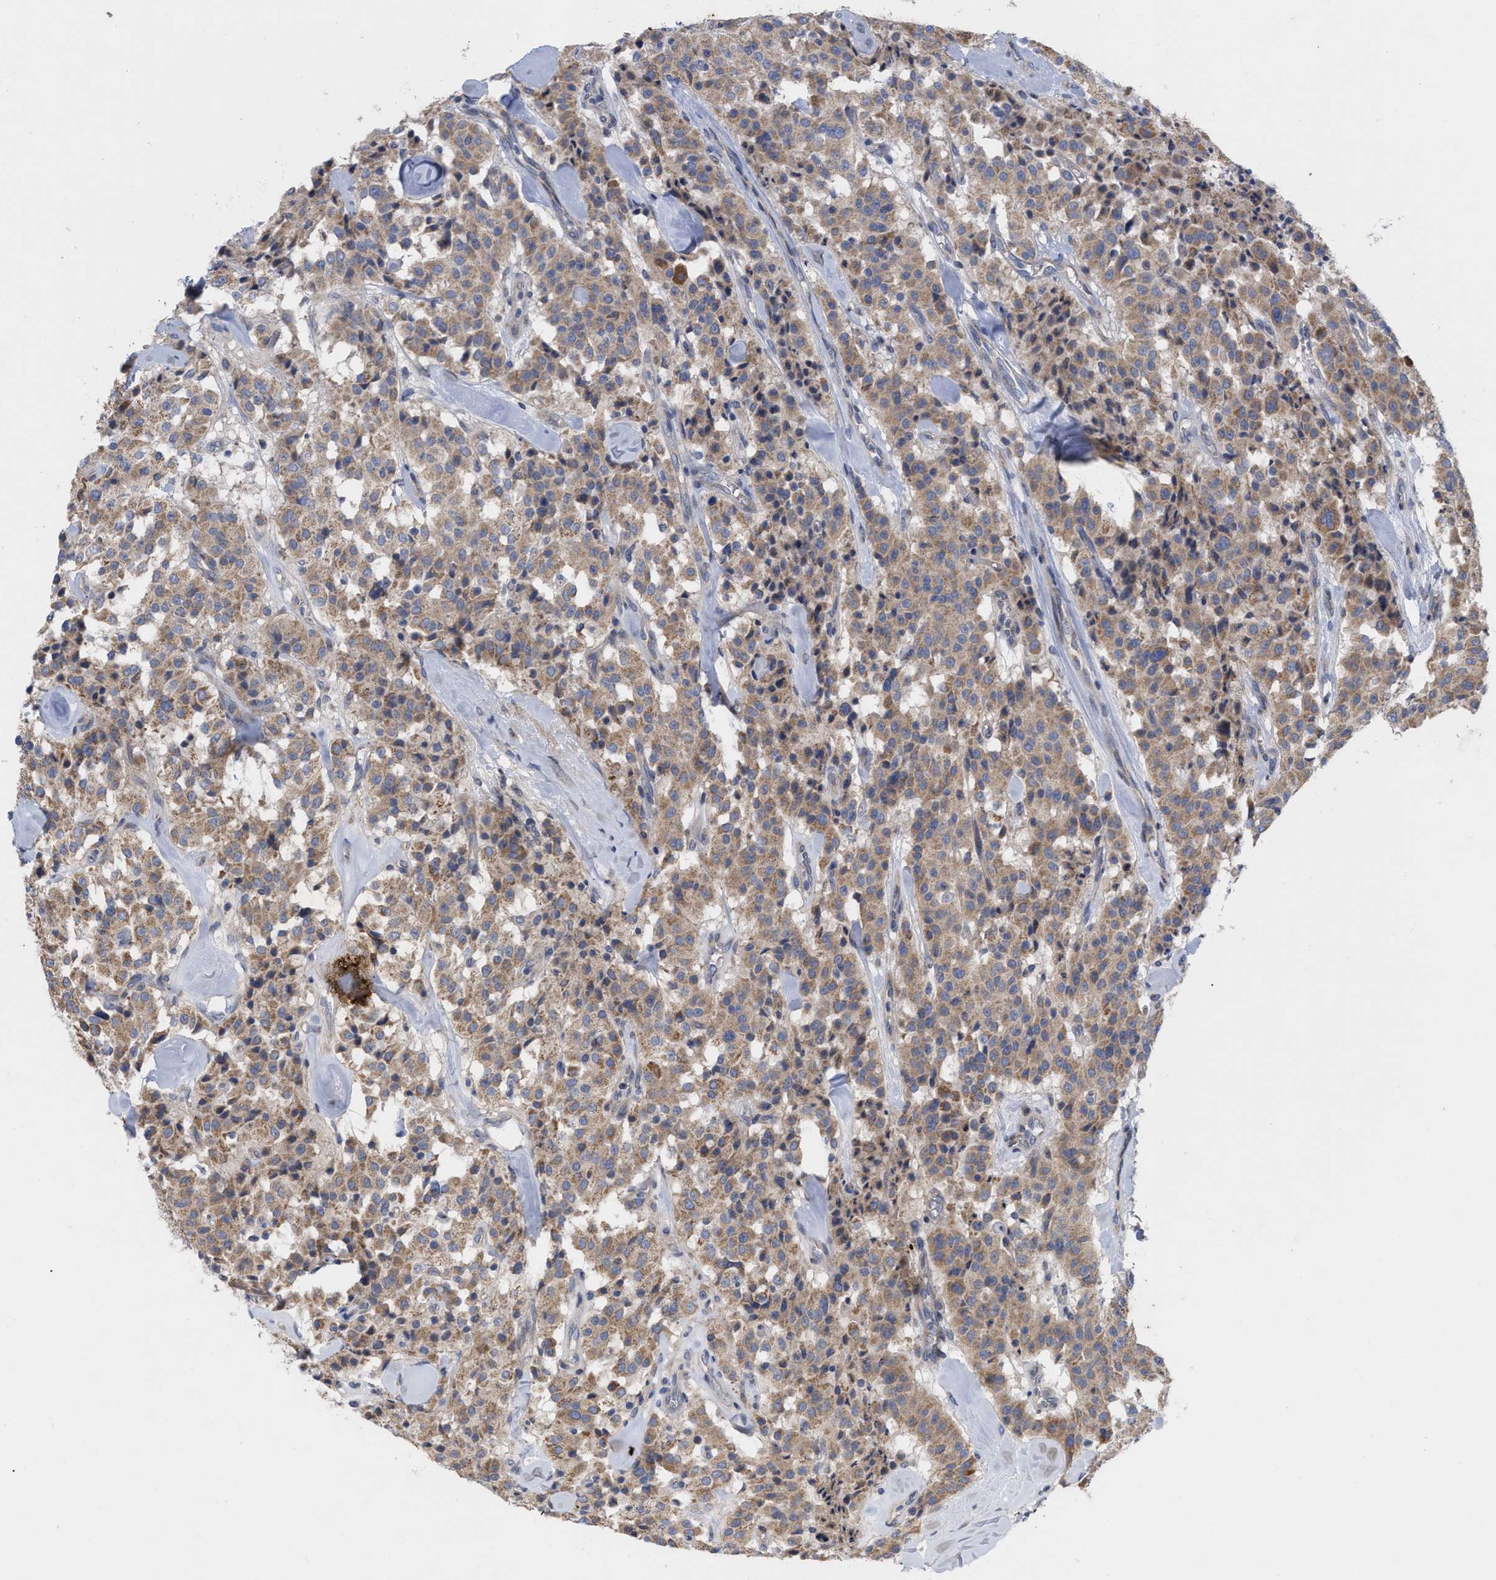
{"staining": {"intensity": "moderate", "quantity": ">75%", "location": "cytoplasmic/membranous"}, "tissue": "carcinoid", "cell_type": "Tumor cells", "image_type": "cancer", "snomed": [{"axis": "morphology", "description": "Carcinoid, malignant, NOS"}, {"axis": "topography", "description": "Lung"}], "caption": "DAB (3,3'-diaminobenzidine) immunohistochemical staining of human carcinoid (malignant) exhibits moderate cytoplasmic/membranous protein expression in approximately >75% of tumor cells.", "gene": "VIP", "patient": {"sex": "male", "age": 30}}